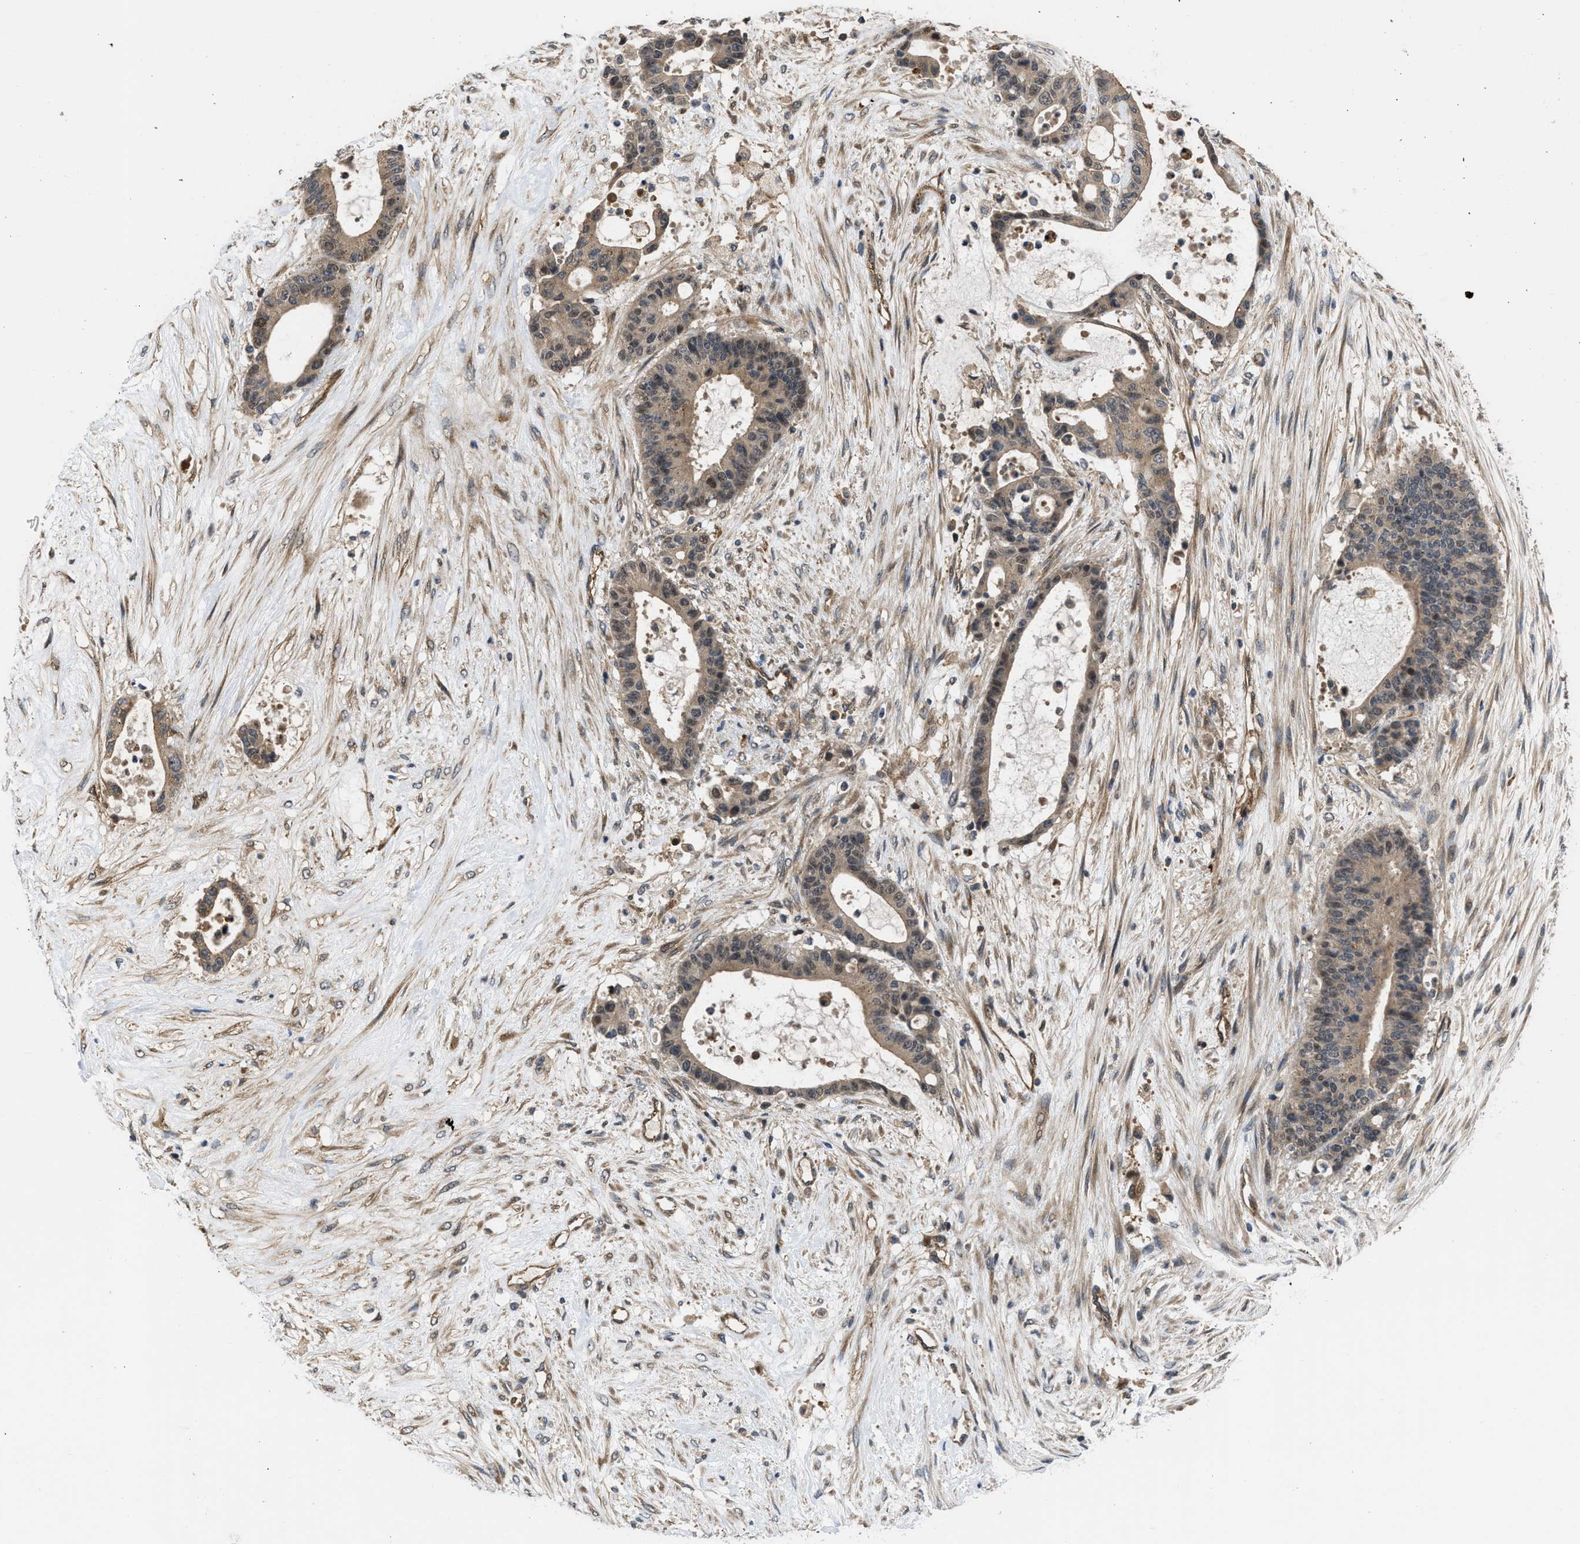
{"staining": {"intensity": "moderate", "quantity": ">75%", "location": "cytoplasmic/membranous,nuclear"}, "tissue": "liver cancer", "cell_type": "Tumor cells", "image_type": "cancer", "snomed": [{"axis": "morphology", "description": "Cholangiocarcinoma"}, {"axis": "topography", "description": "Liver"}], "caption": "Brown immunohistochemical staining in human cholangiocarcinoma (liver) reveals moderate cytoplasmic/membranous and nuclear expression in approximately >75% of tumor cells.", "gene": "GPATCH2L", "patient": {"sex": "female", "age": 73}}